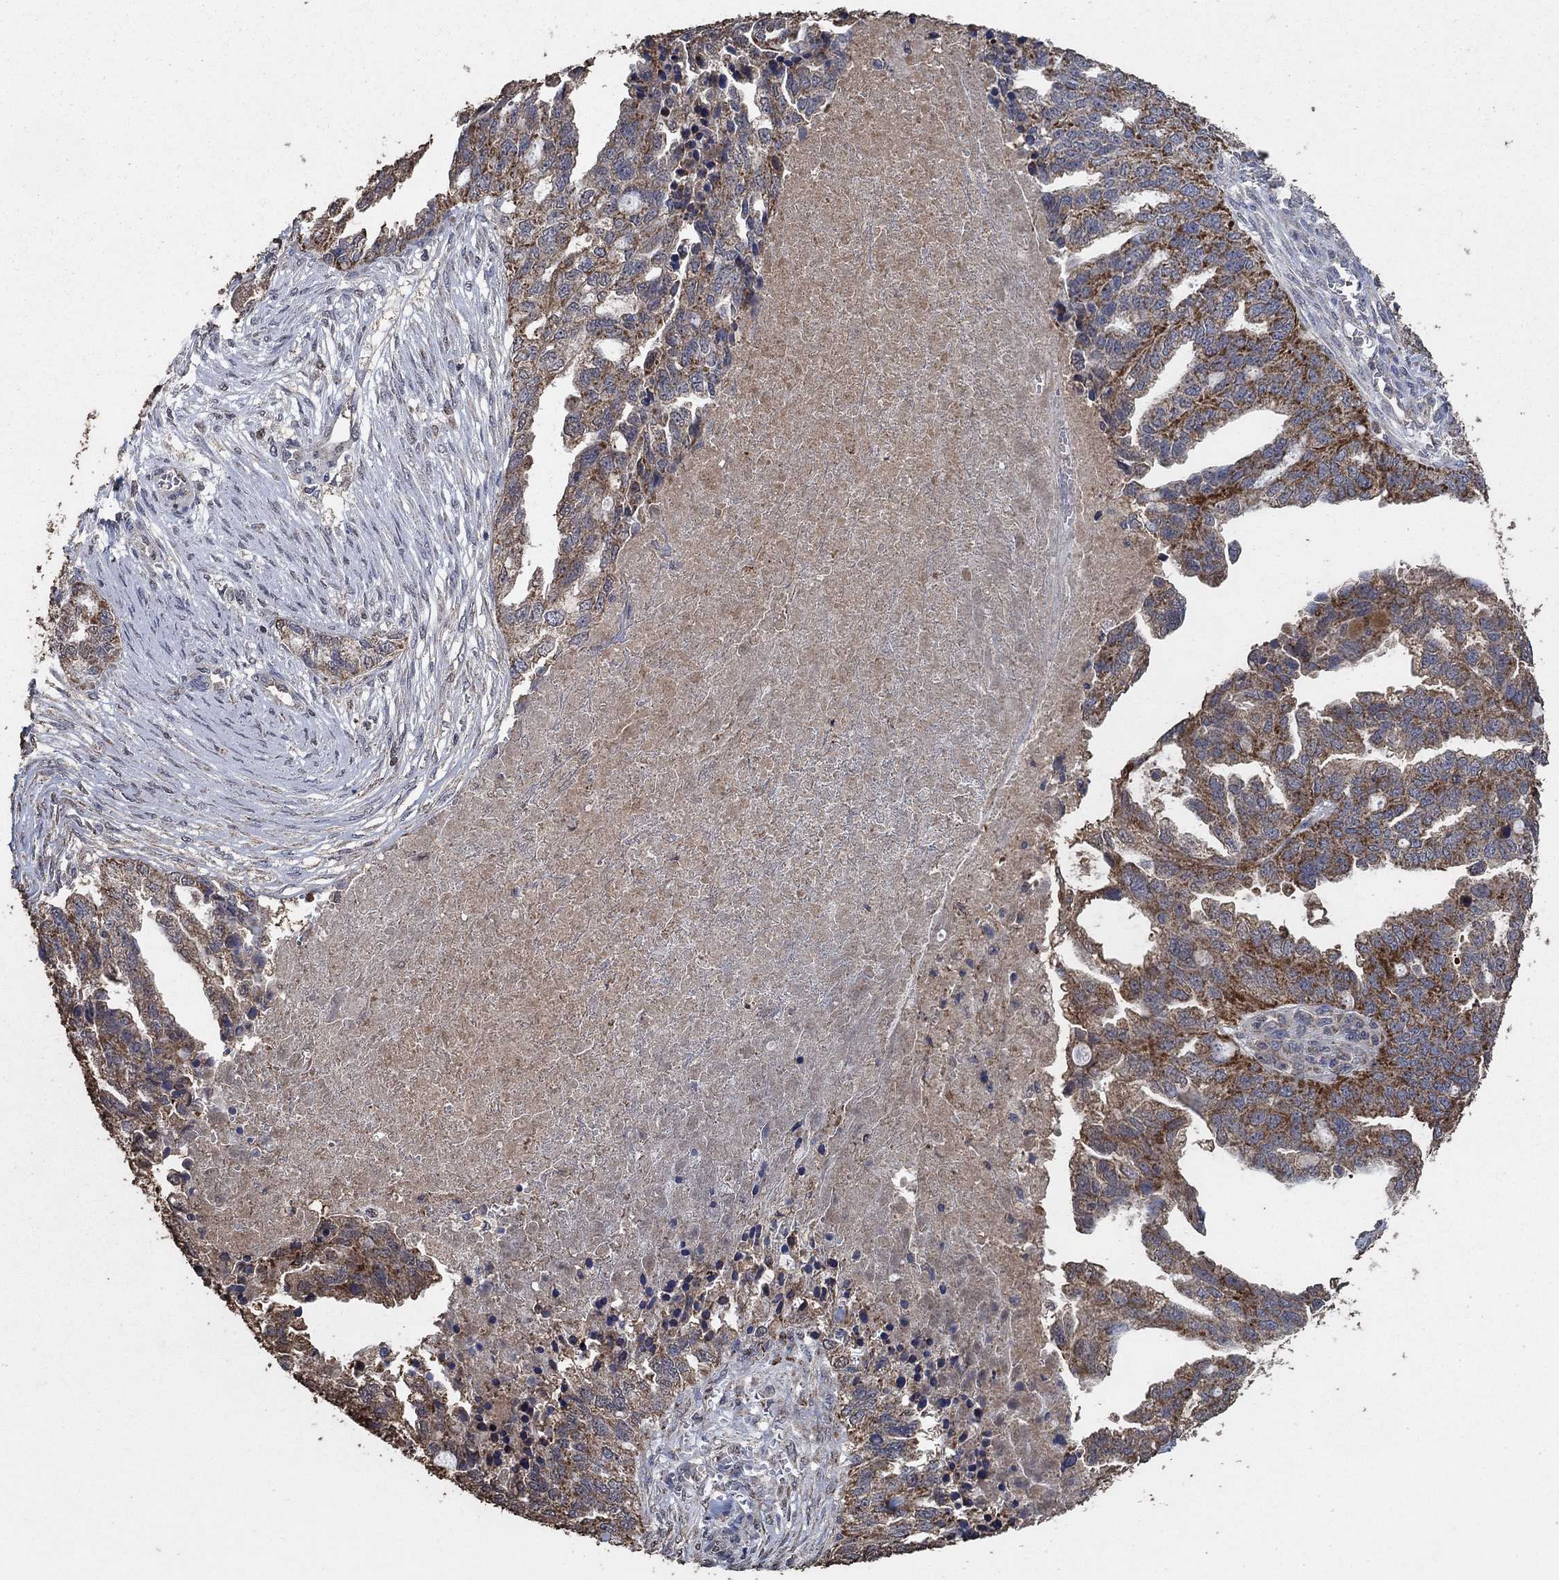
{"staining": {"intensity": "strong", "quantity": "25%-75%", "location": "cytoplasmic/membranous"}, "tissue": "ovarian cancer", "cell_type": "Tumor cells", "image_type": "cancer", "snomed": [{"axis": "morphology", "description": "Cystadenocarcinoma, serous, NOS"}, {"axis": "topography", "description": "Ovary"}], "caption": "About 25%-75% of tumor cells in ovarian cancer demonstrate strong cytoplasmic/membranous protein positivity as visualized by brown immunohistochemical staining.", "gene": "MRPS24", "patient": {"sex": "female", "age": 51}}